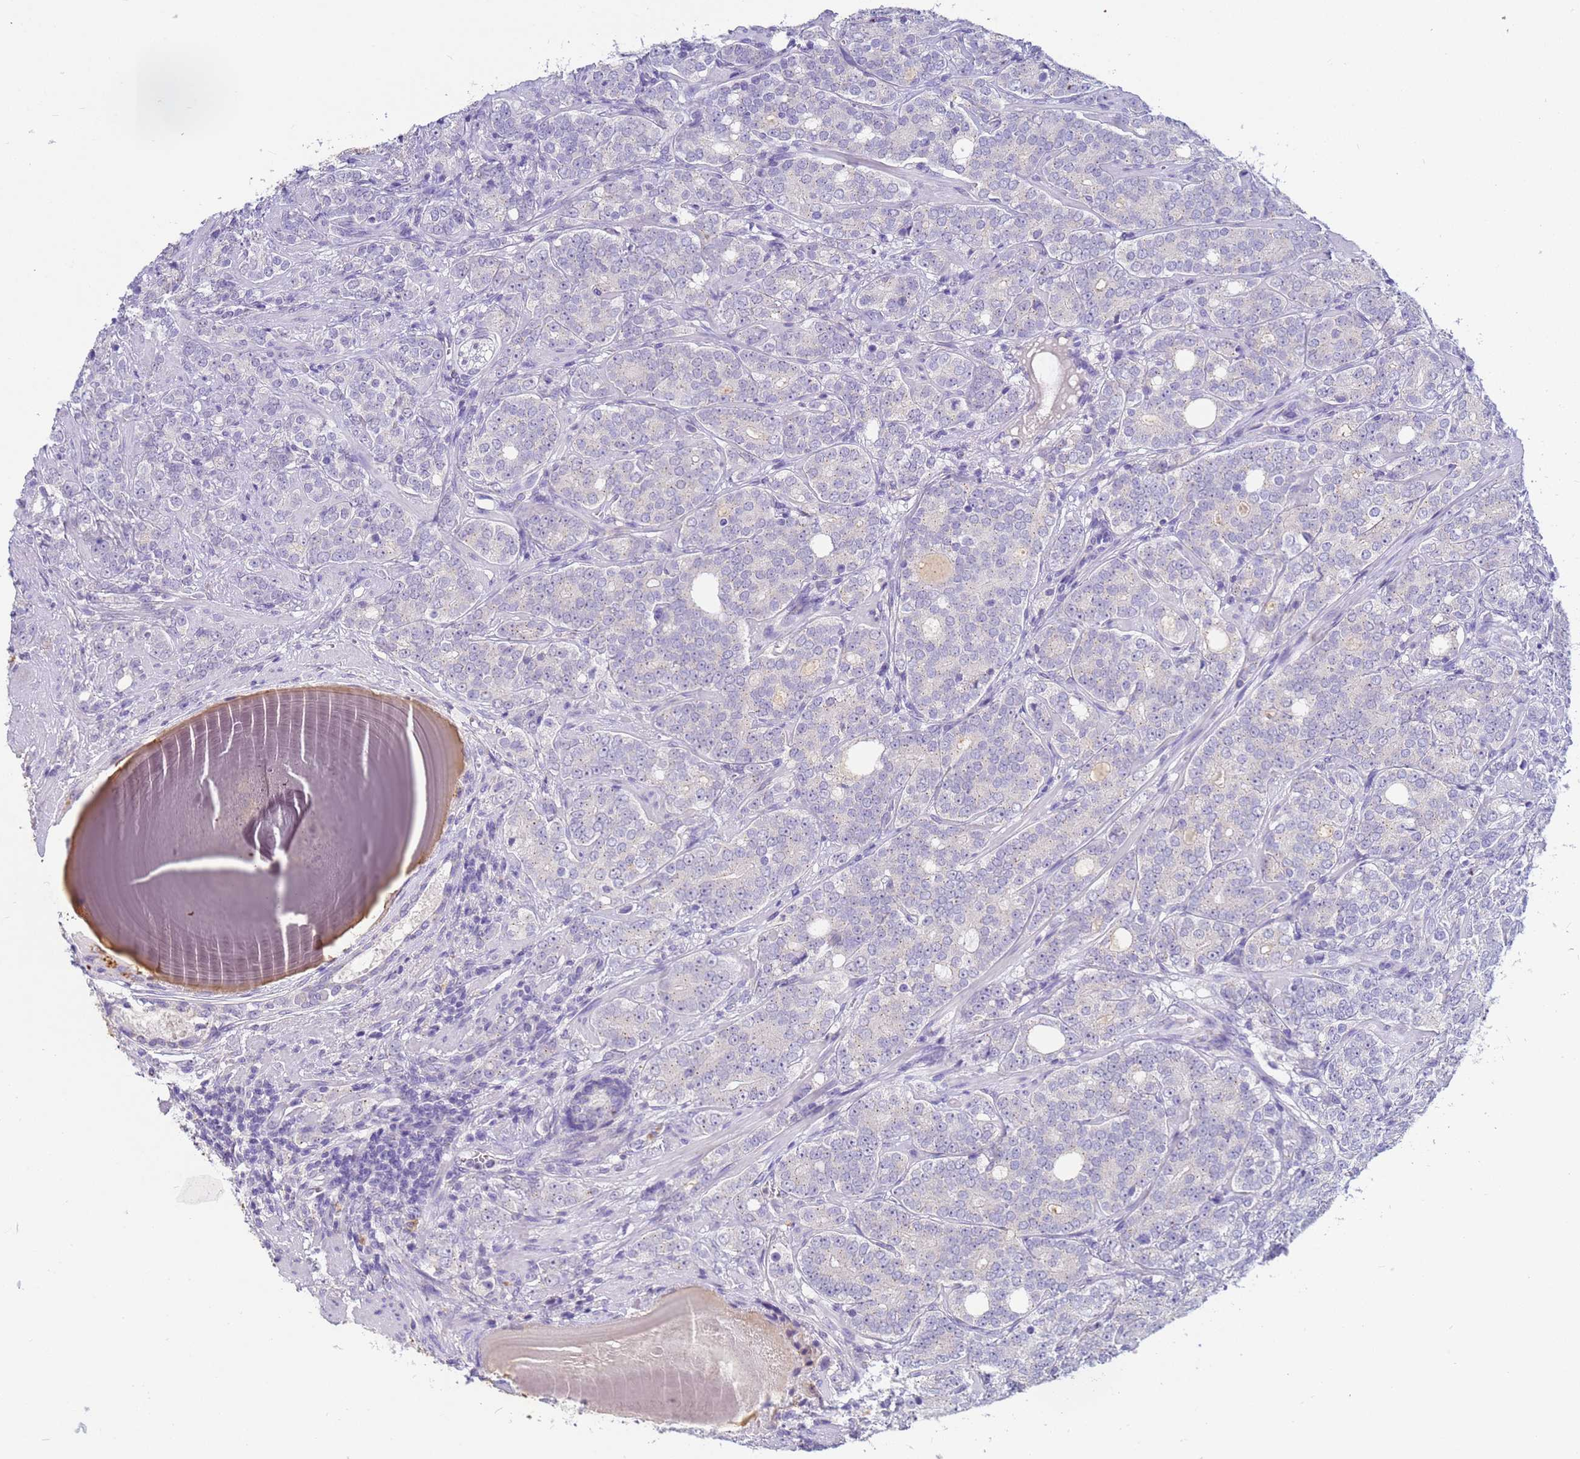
{"staining": {"intensity": "negative", "quantity": "none", "location": "none"}, "tissue": "prostate cancer", "cell_type": "Tumor cells", "image_type": "cancer", "snomed": [{"axis": "morphology", "description": "Adenocarcinoma, High grade"}, {"axis": "topography", "description": "Prostate"}], "caption": "IHC micrograph of neoplastic tissue: prostate adenocarcinoma (high-grade) stained with DAB (3,3'-diaminobenzidine) shows no significant protein staining in tumor cells. (Stains: DAB immunohistochemistry (IHC) with hematoxylin counter stain, Microscopy: brightfield microscopy at high magnification).", "gene": "B3GNT8", "patient": {"sex": "male", "age": 64}}